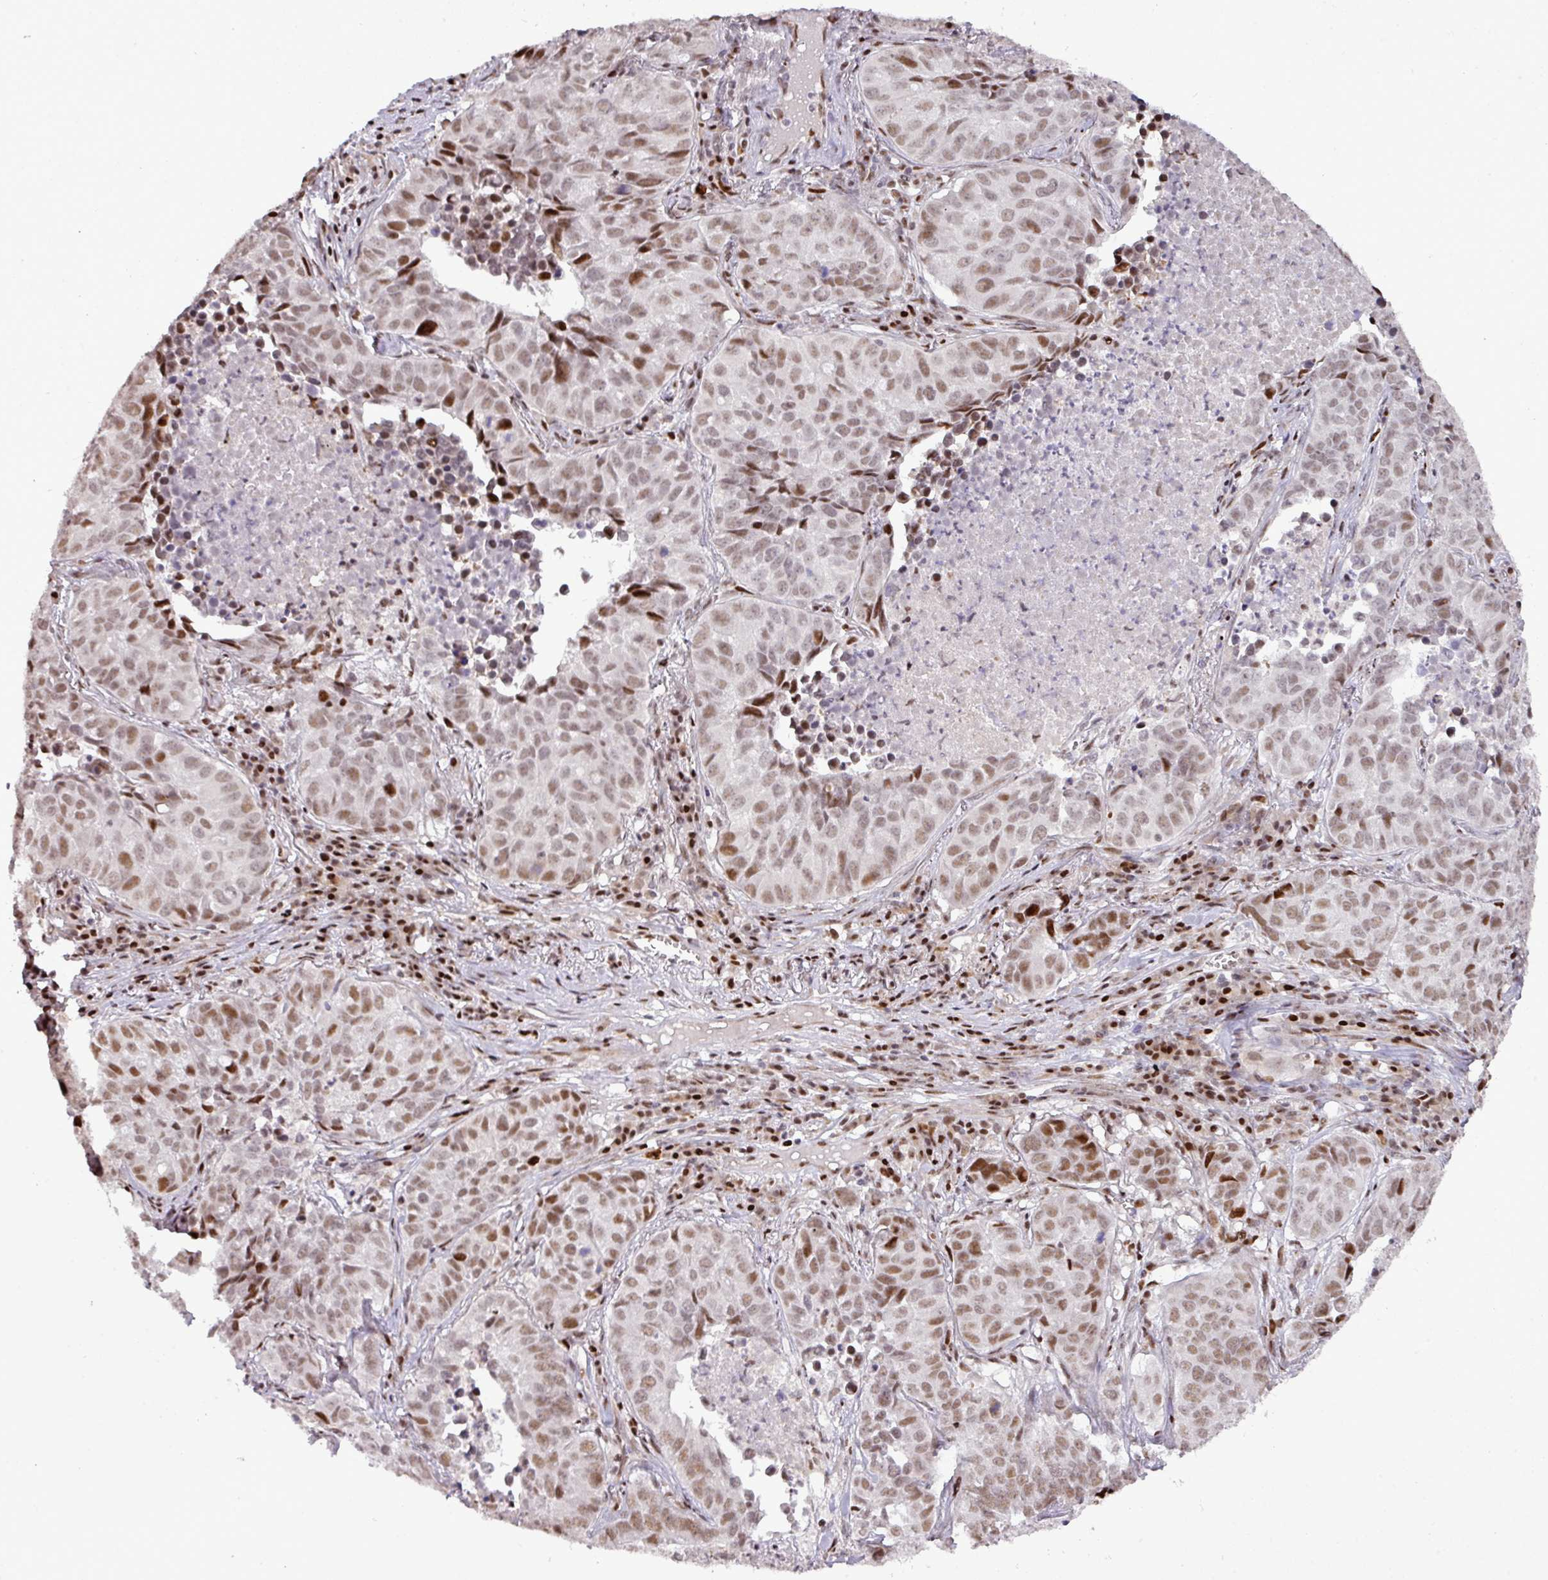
{"staining": {"intensity": "moderate", "quantity": ">75%", "location": "nuclear"}, "tissue": "lung cancer", "cell_type": "Tumor cells", "image_type": "cancer", "snomed": [{"axis": "morphology", "description": "Adenocarcinoma, NOS"}, {"axis": "topography", "description": "Lung"}], "caption": "Moderate nuclear expression is present in about >75% of tumor cells in adenocarcinoma (lung).", "gene": "MYSM1", "patient": {"sex": "female", "age": 50}}